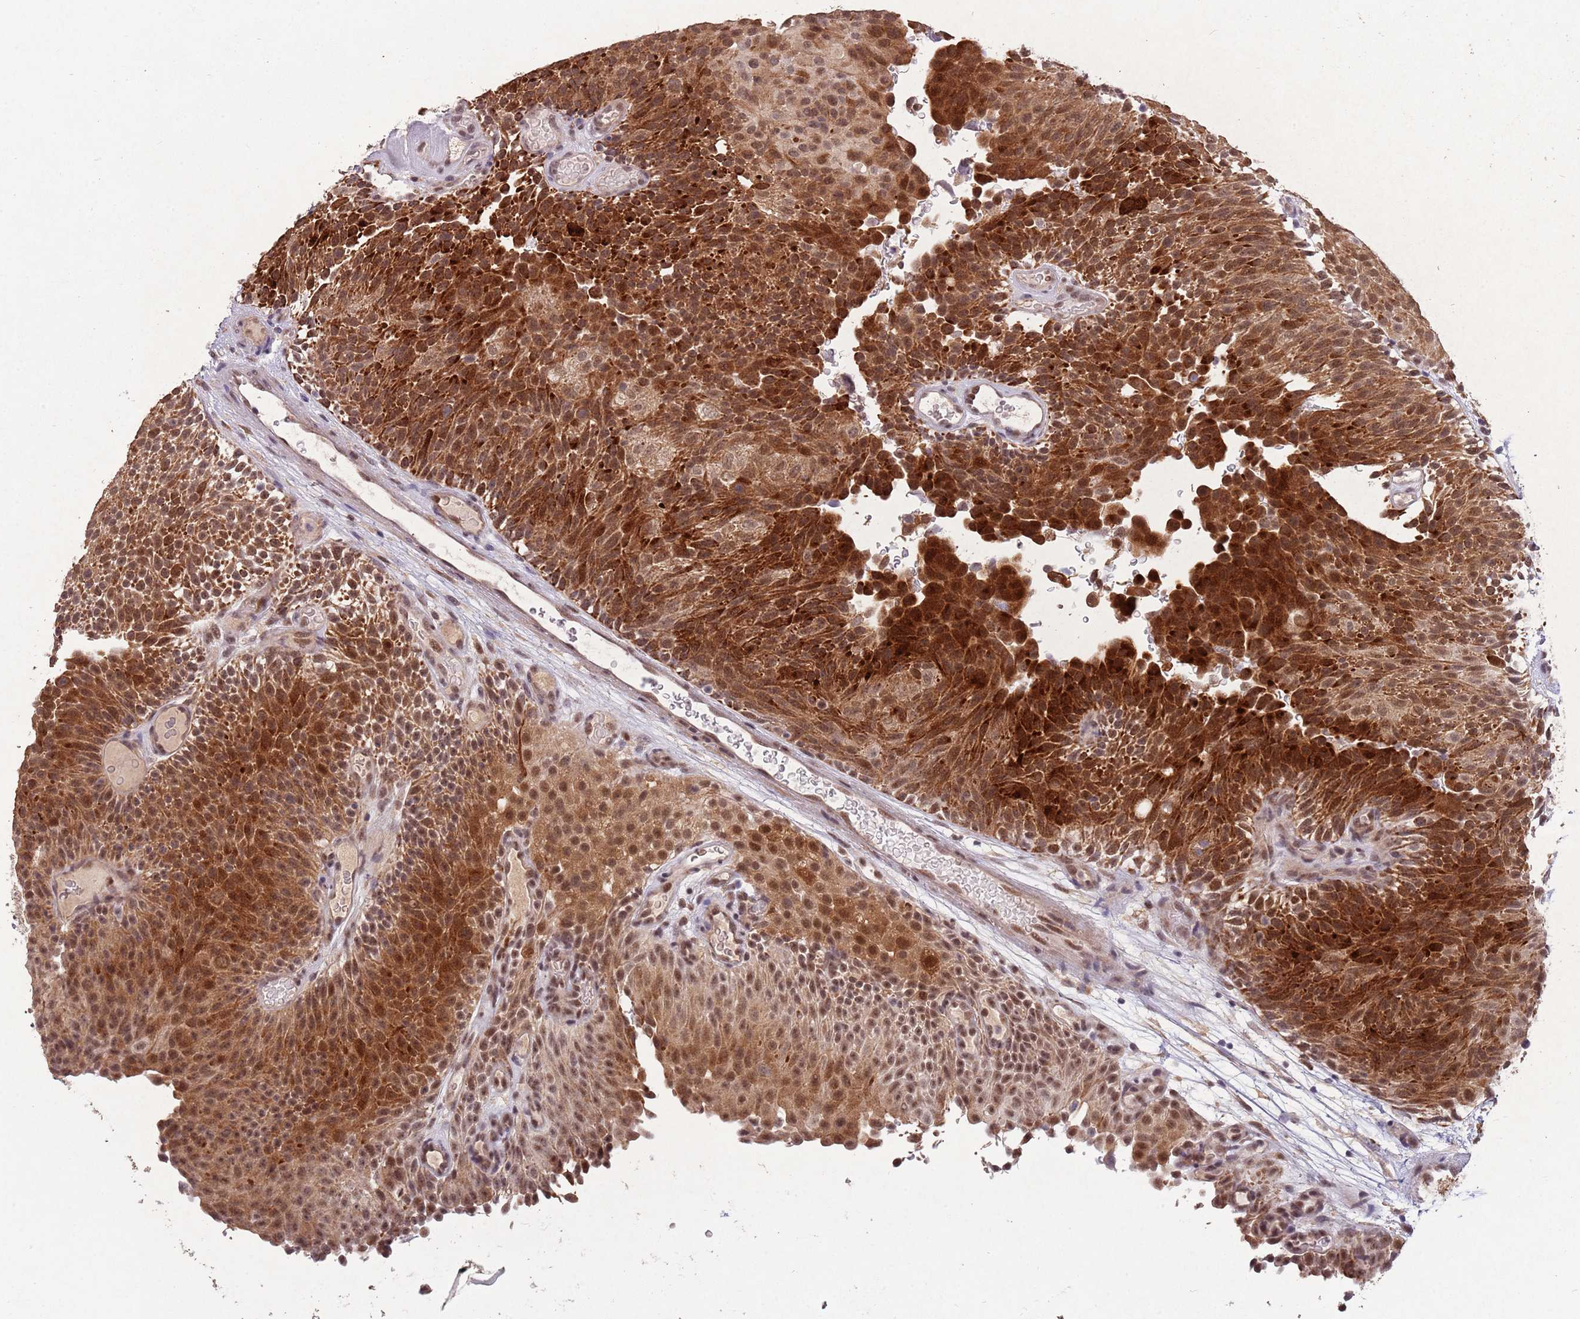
{"staining": {"intensity": "strong", "quantity": ">75%", "location": "cytoplasmic/membranous,nuclear"}, "tissue": "urothelial cancer", "cell_type": "Tumor cells", "image_type": "cancer", "snomed": [{"axis": "morphology", "description": "Urothelial carcinoma, Low grade"}, {"axis": "topography", "description": "Urinary bladder"}], "caption": "A brown stain labels strong cytoplasmic/membranous and nuclear expression of a protein in urothelial cancer tumor cells.", "gene": "ZNF639", "patient": {"sex": "male", "age": 78}}